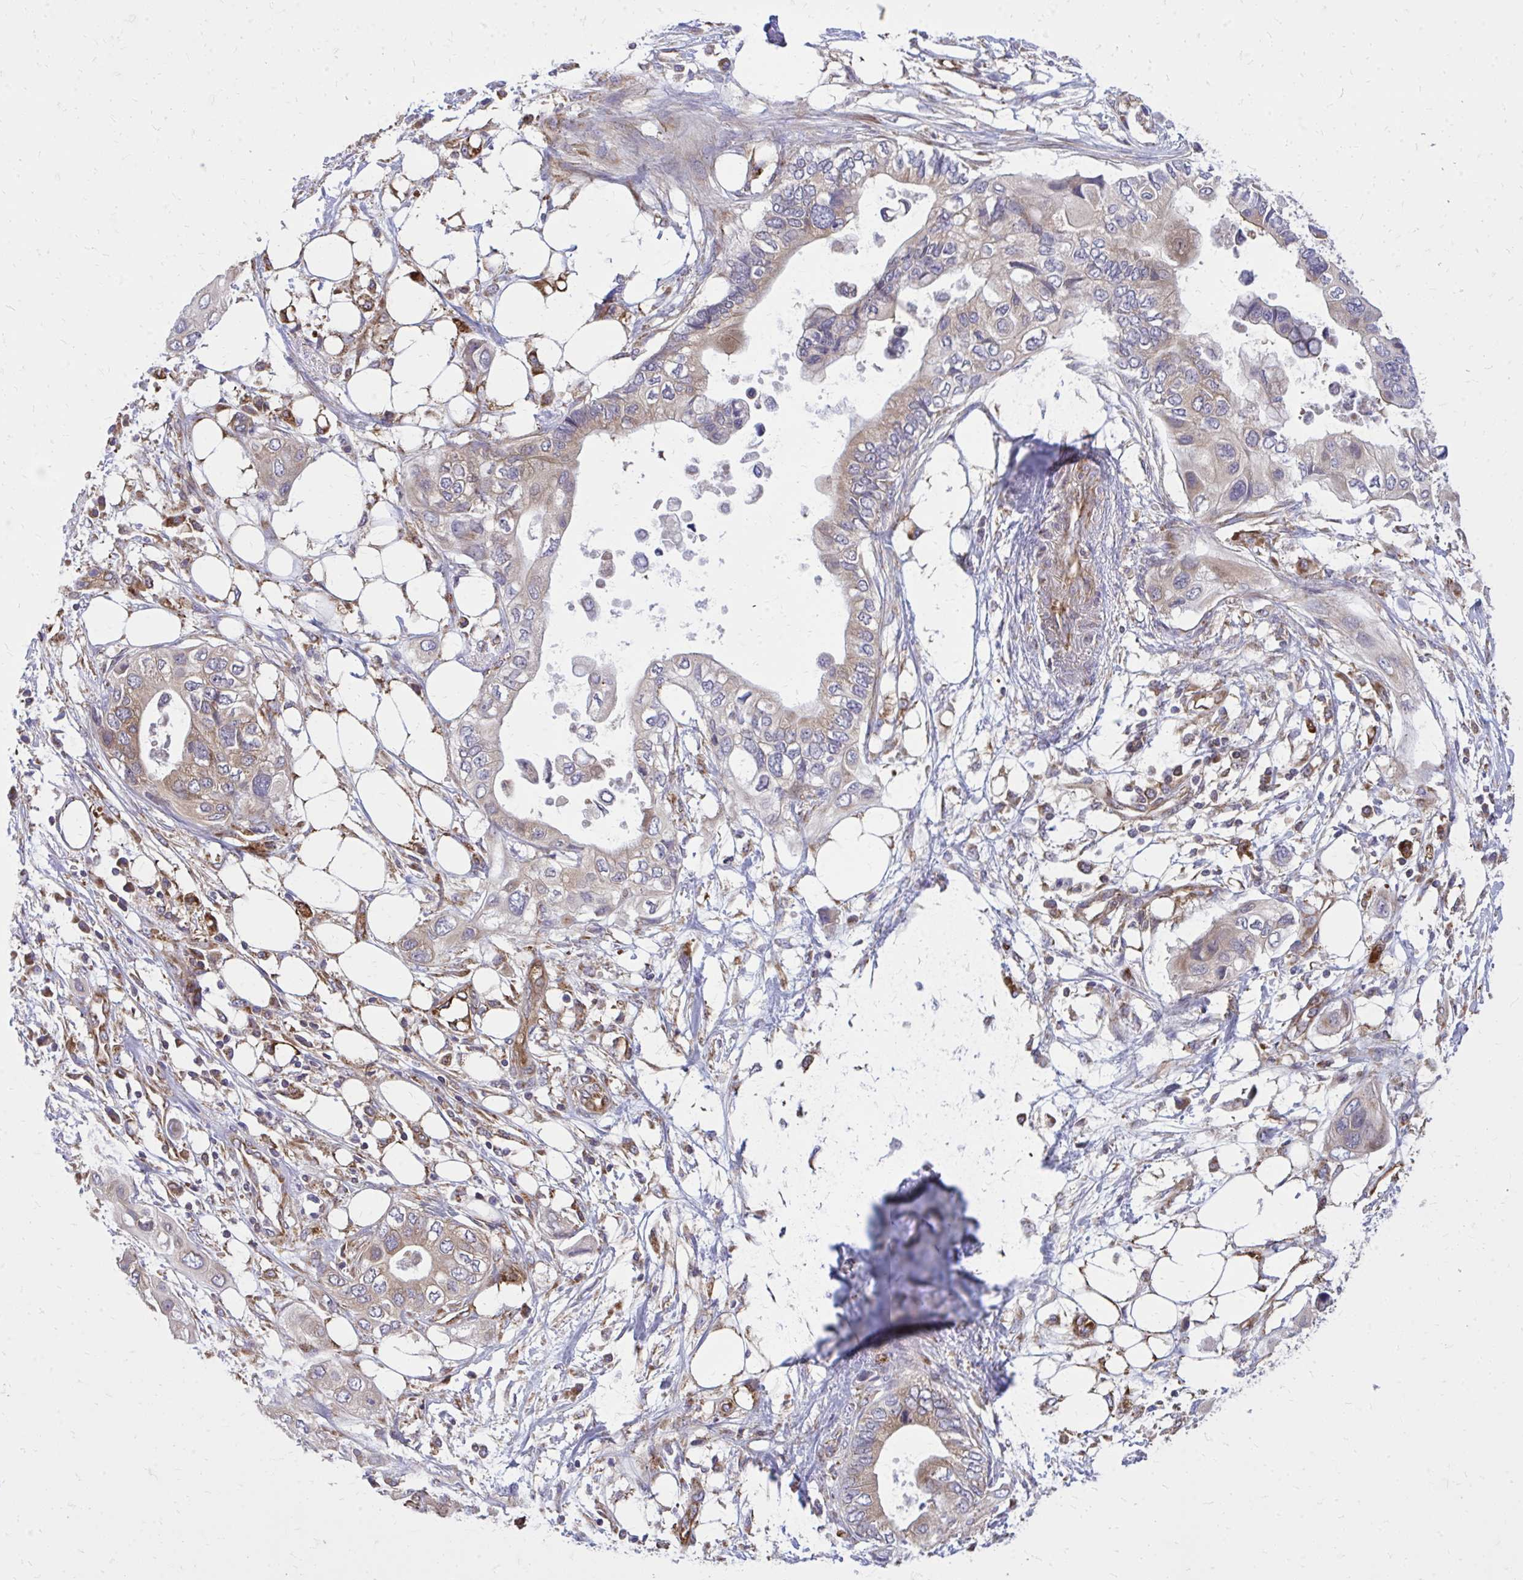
{"staining": {"intensity": "weak", "quantity": "25%-75%", "location": "cytoplasmic/membranous"}, "tissue": "pancreatic cancer", "cell_type": "Tumor cells", "image_type": "cancer", "snomed": [{"axis": "morphology", "description": "Adenocarcinoma, NOS"}, {"axis": "topography", "description": "Pancreas"}], "caption": "Immunohistochemistry micrograph of neoplastic tissue: adenocarcinoma (pancreatic) stained using immunohistochemistry (IHC) displays low levels of weak protein expression localized specifically in the cytoplasmic/membranous of tumor cells, appearing as a cytoplasmic/membranous brown color.", "gene": "PDK4", "patient": {"sex": "female", "age": 63}}